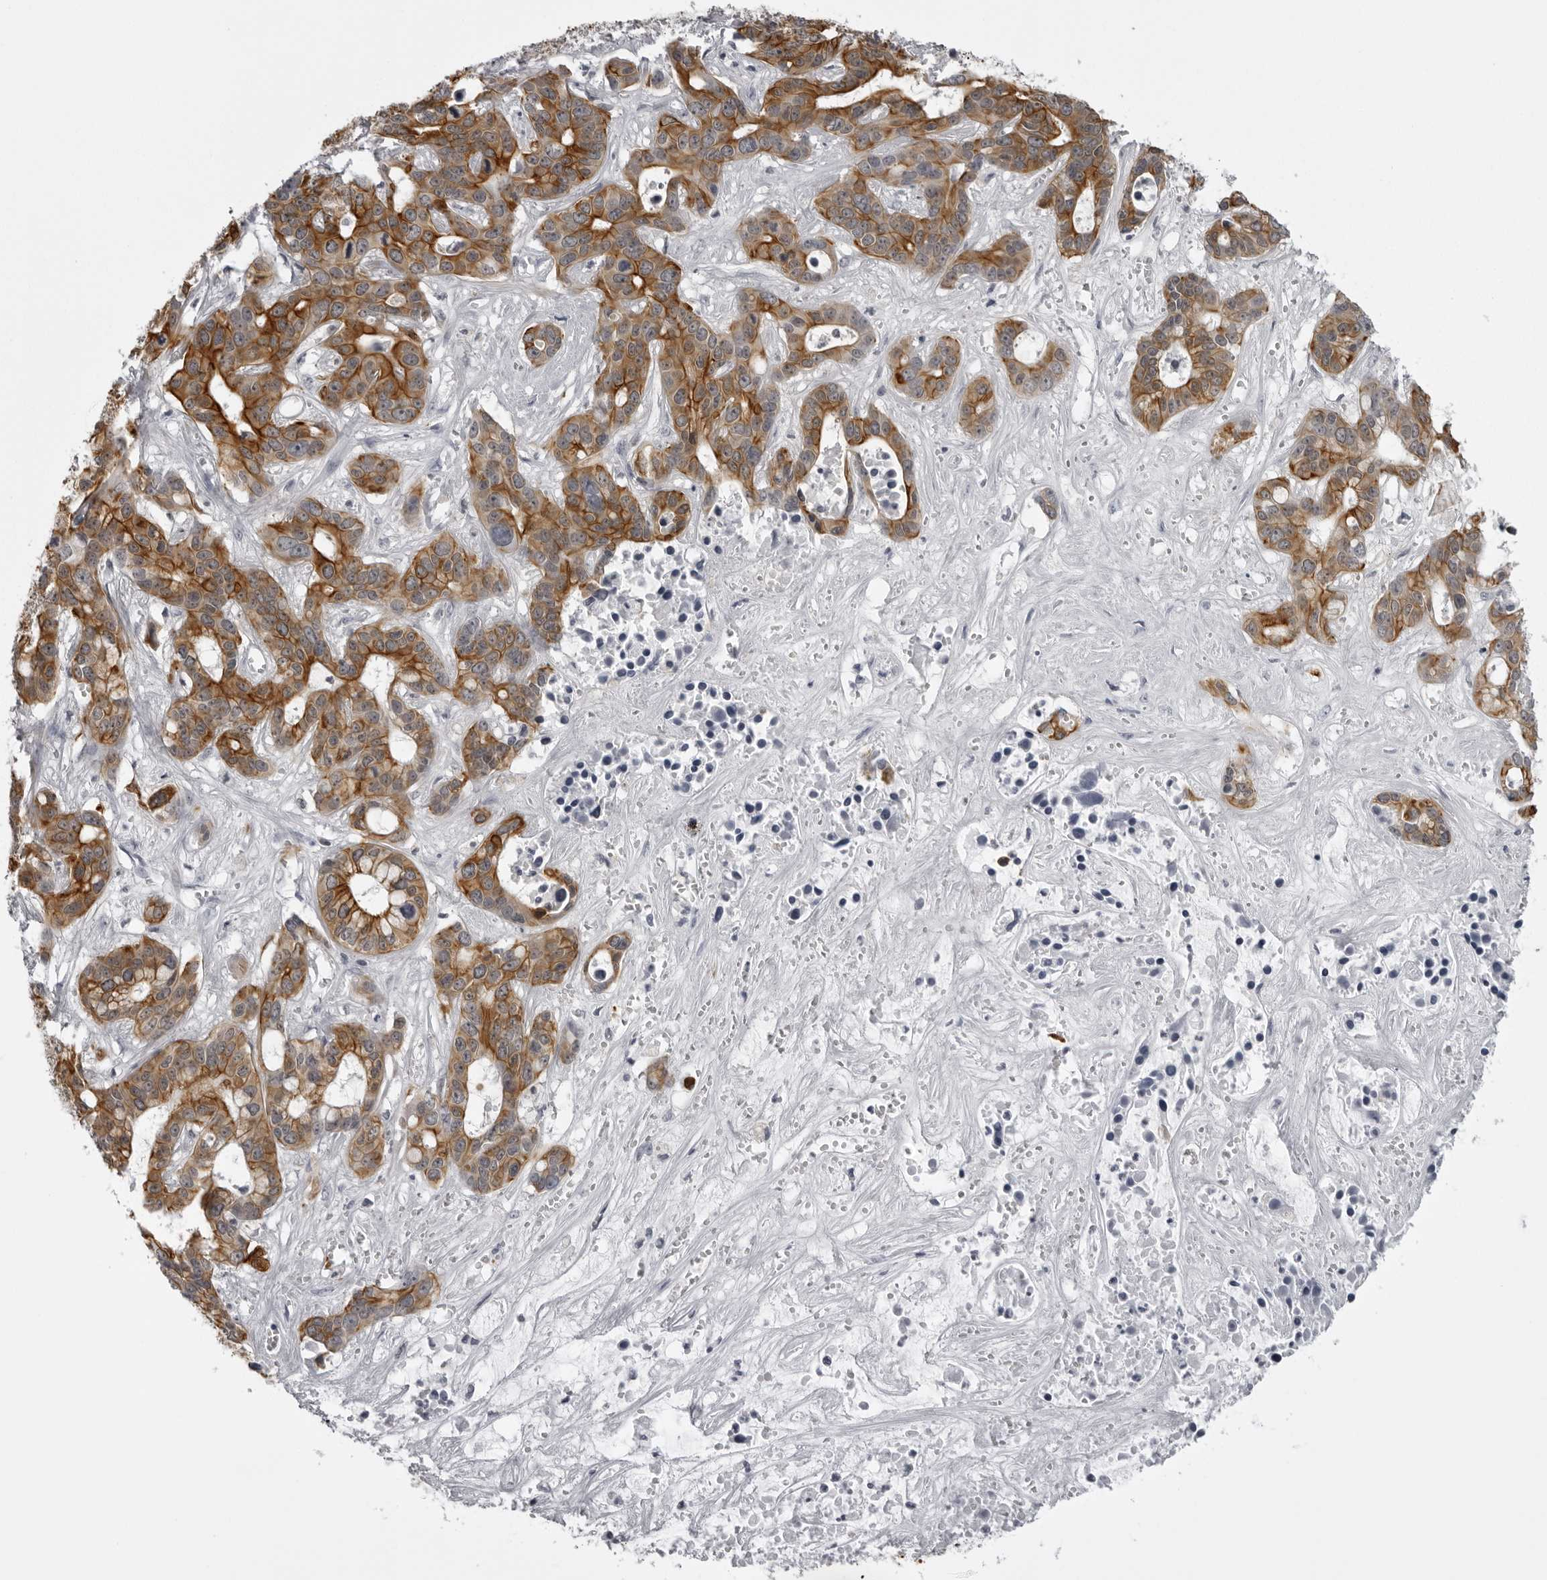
{"staining": {"intensity": "strong", "quantity": ">75%", "location": "cytoplasmic/membranous"}, "tissue": "liver cancer", "cell_type": "Tumor cells", "image_type": "cancer", "snomed": [{"axis": "morphology", "description": "Cholangiocarcinoma"}, {"axis": "topography", "description": "Liver"}], "caption": "This micrograph displays IHC staining of cholangiocarcinoma (liver), with high strong cytoplasmic/membranous positivity in approximately >75% of tumor cells.", "gene": "UROD", "patient": {"sex": "female", "age": 65}}